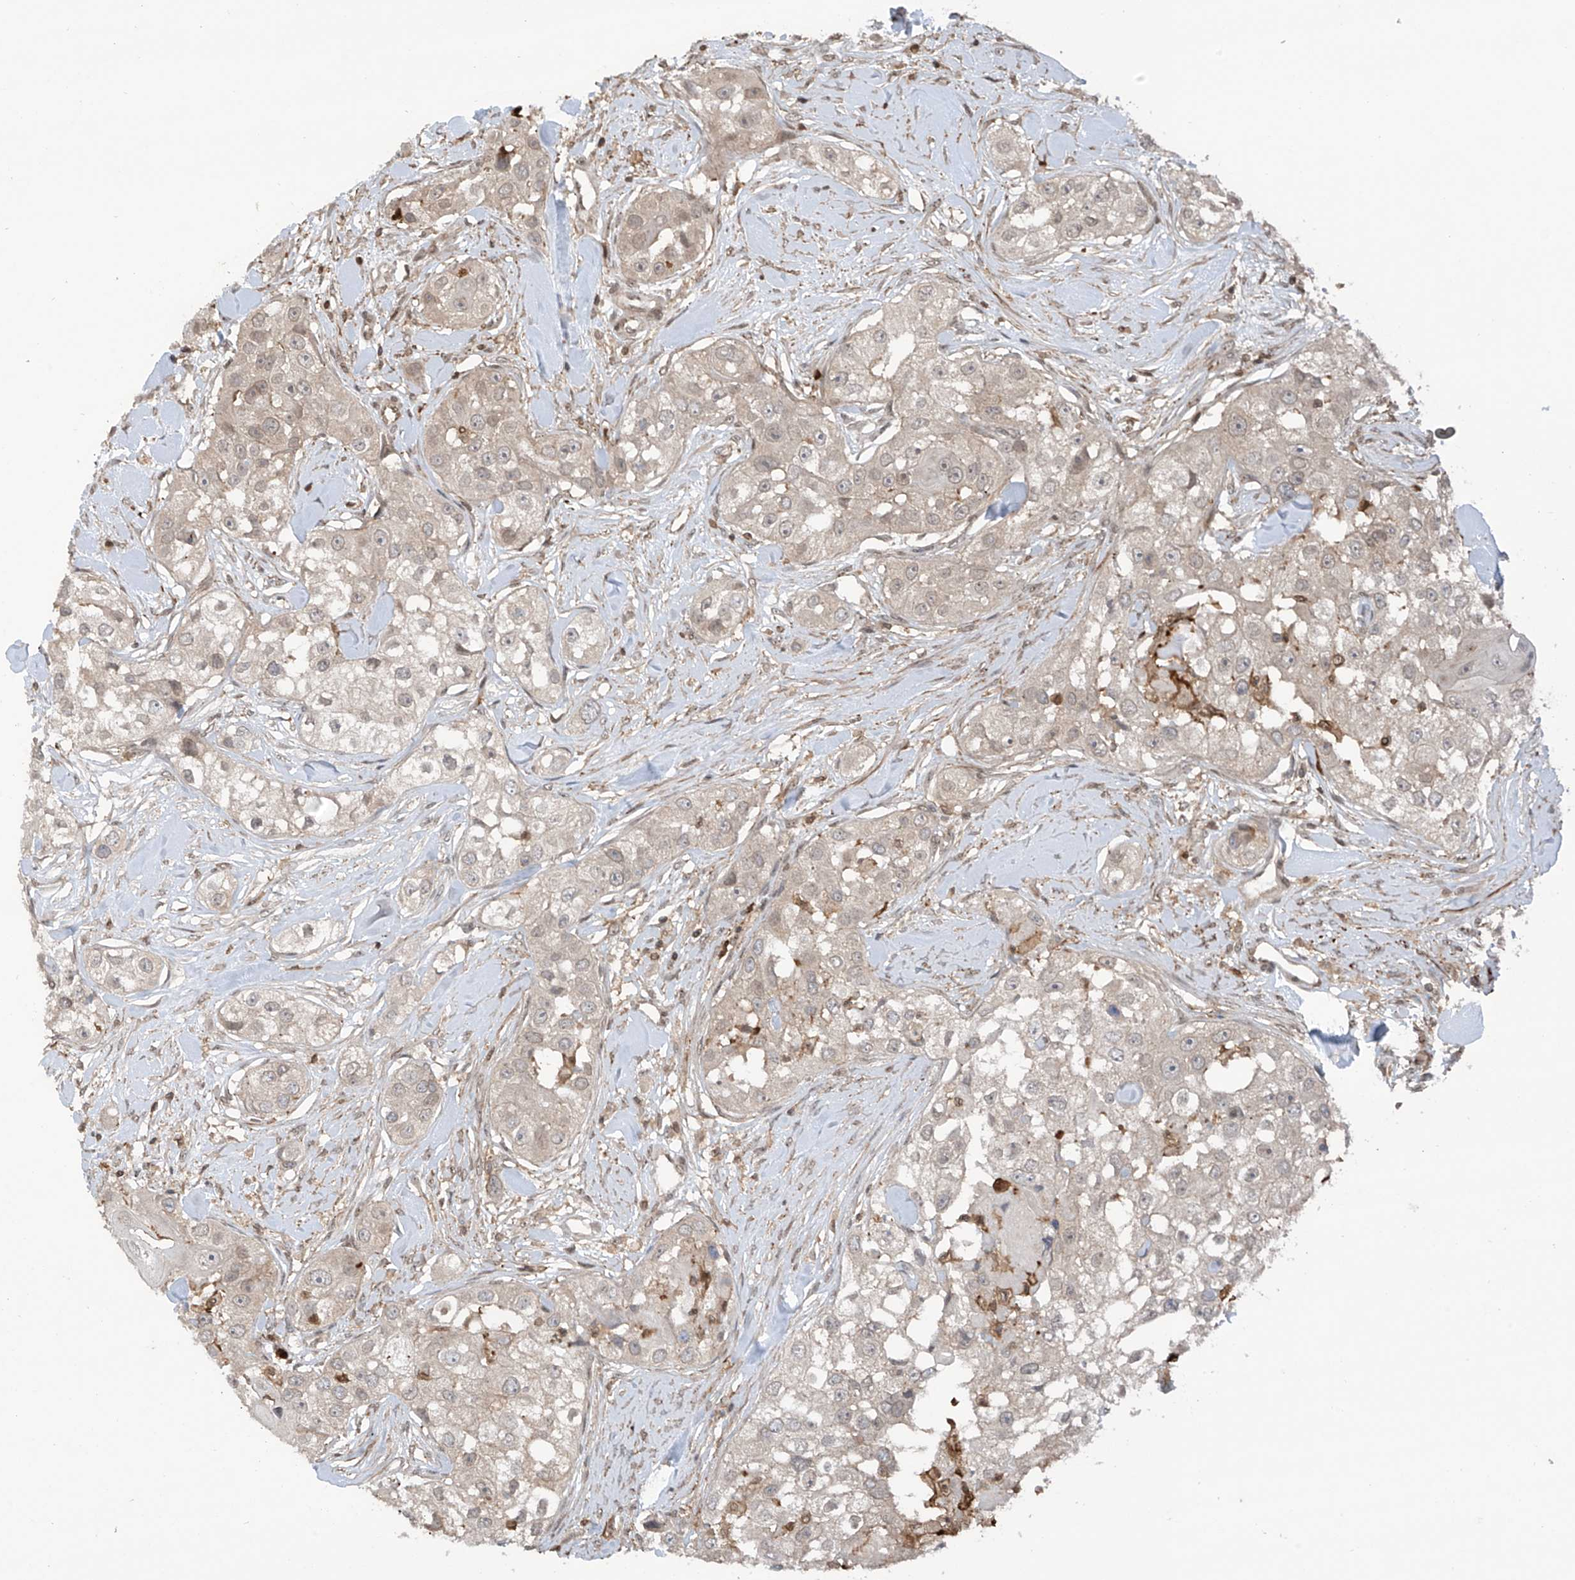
{"staining": {"intensity": "negative", "quantity": "none", "location": "none"}, "tissue": "head and neck cancer", "cell_type": "Tumor cells", "image_type": "cancer", "snomed": [{"axis": "morphology", "description": "Normal tissue, NOS"}, {"axis": "morphology", "description": "Squamous cell carcinoma, NOS"}, {"axis": "topography", "description": "Skeletal muscle"}, {"axis": "topography", "description": "Head-Neck"}], "caption": "Human squamous cell carcinoma (head and neck) stained for a protein using immunohistochemistry demonstrates no staining in tumor cells.", "gene": "REPIN1", "patient": {"sex": "male", "age": 51}}